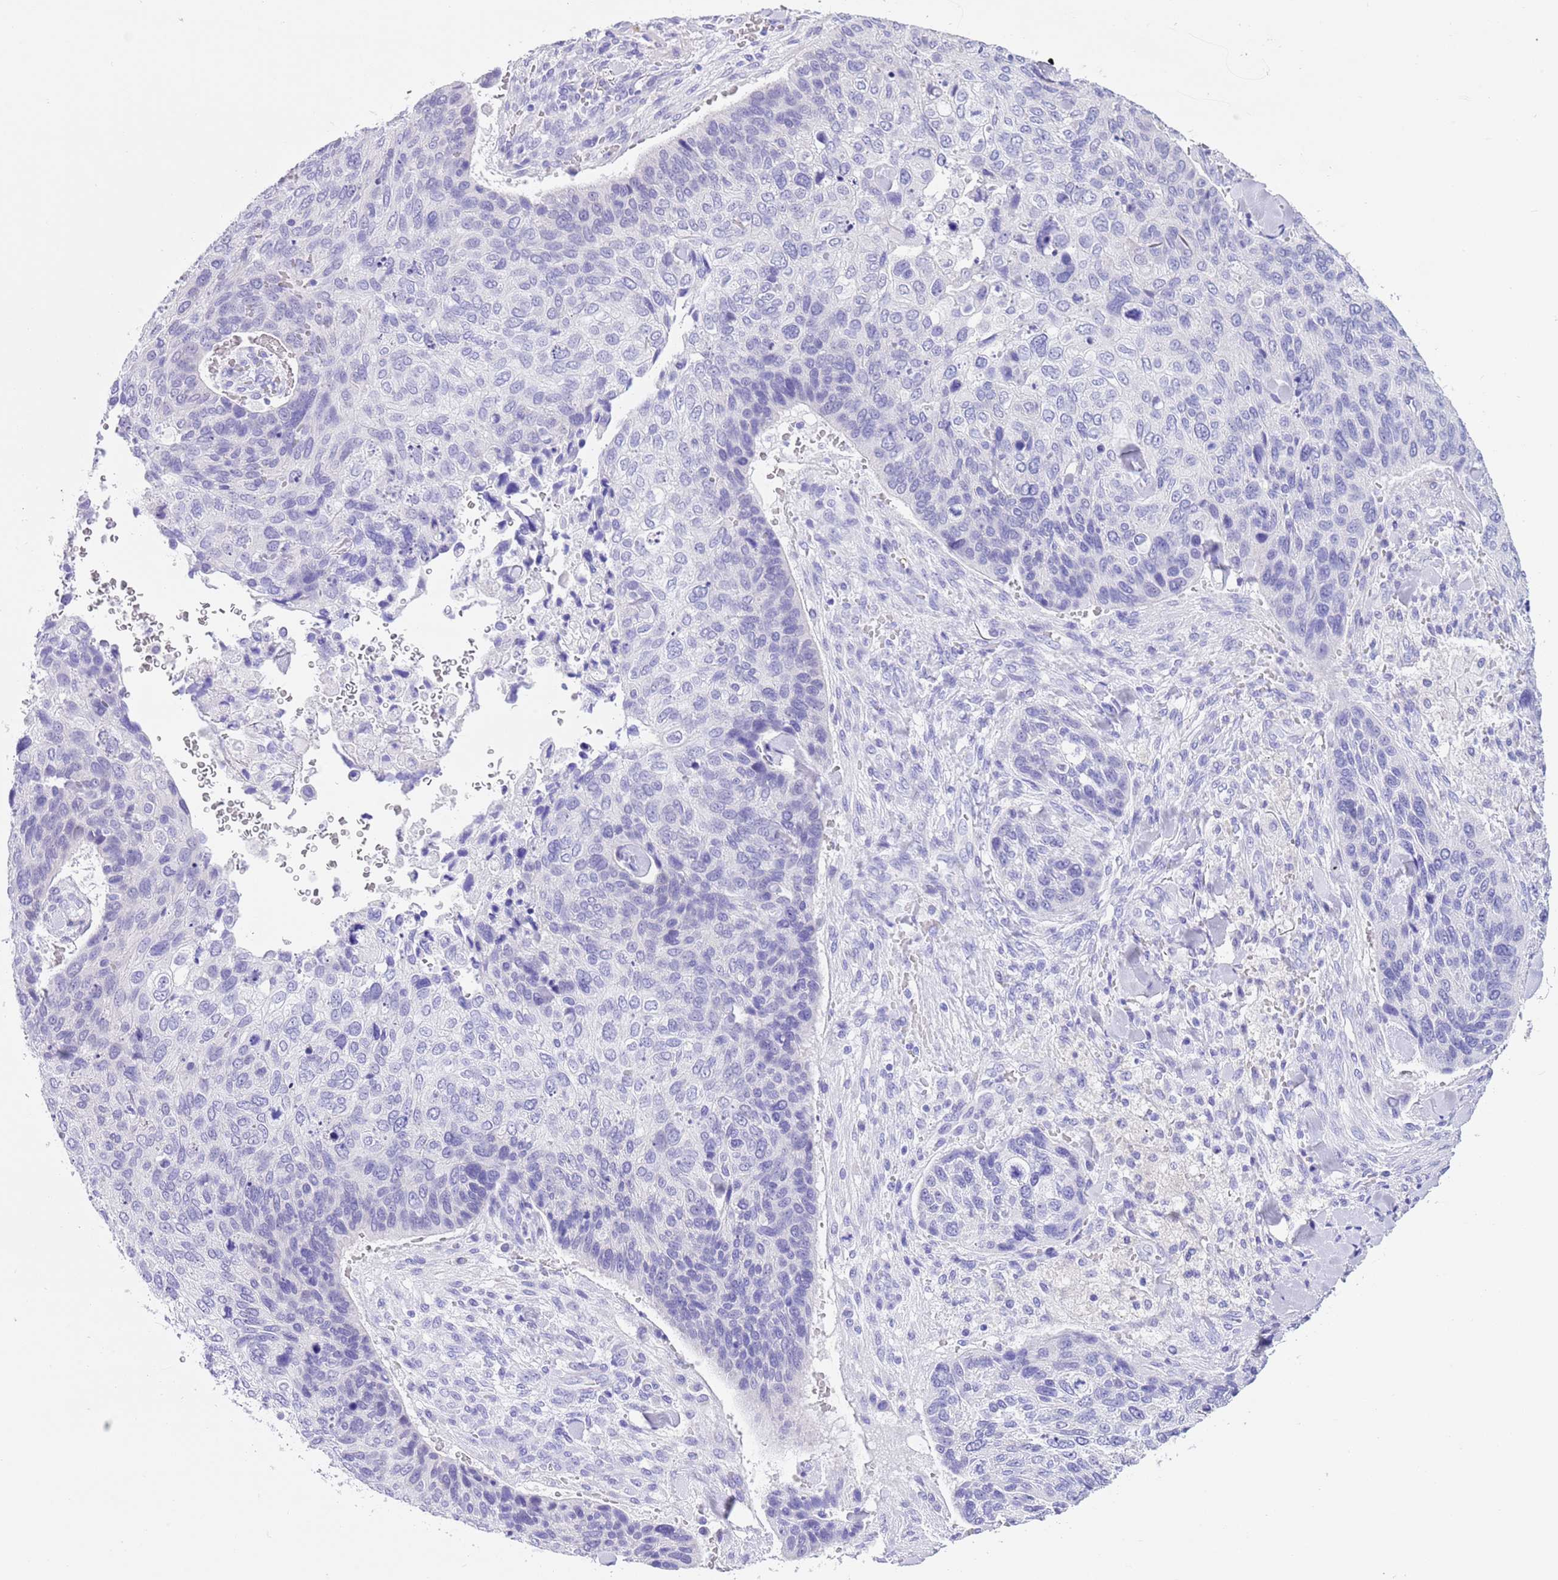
{"staining": {"intensity": "negative", "quantity": "none", "location": "none"}, "tissue": "skin cancer", "cell_type": "Tumor cells", "image_type": "cancer", "snomed": [{"axis": "morphology", "description": "Basal cell carcinoma"}, {"axis": "topography", "description": "Skin"}], "caption": "There is no significant positivity in tumor cells of skin cancer (basal cell carcinoma). (IHC, brightfield microscopy, high magnification).", "gene": "TMEM185B", "patient": {"sex": "female", "age": 74}}